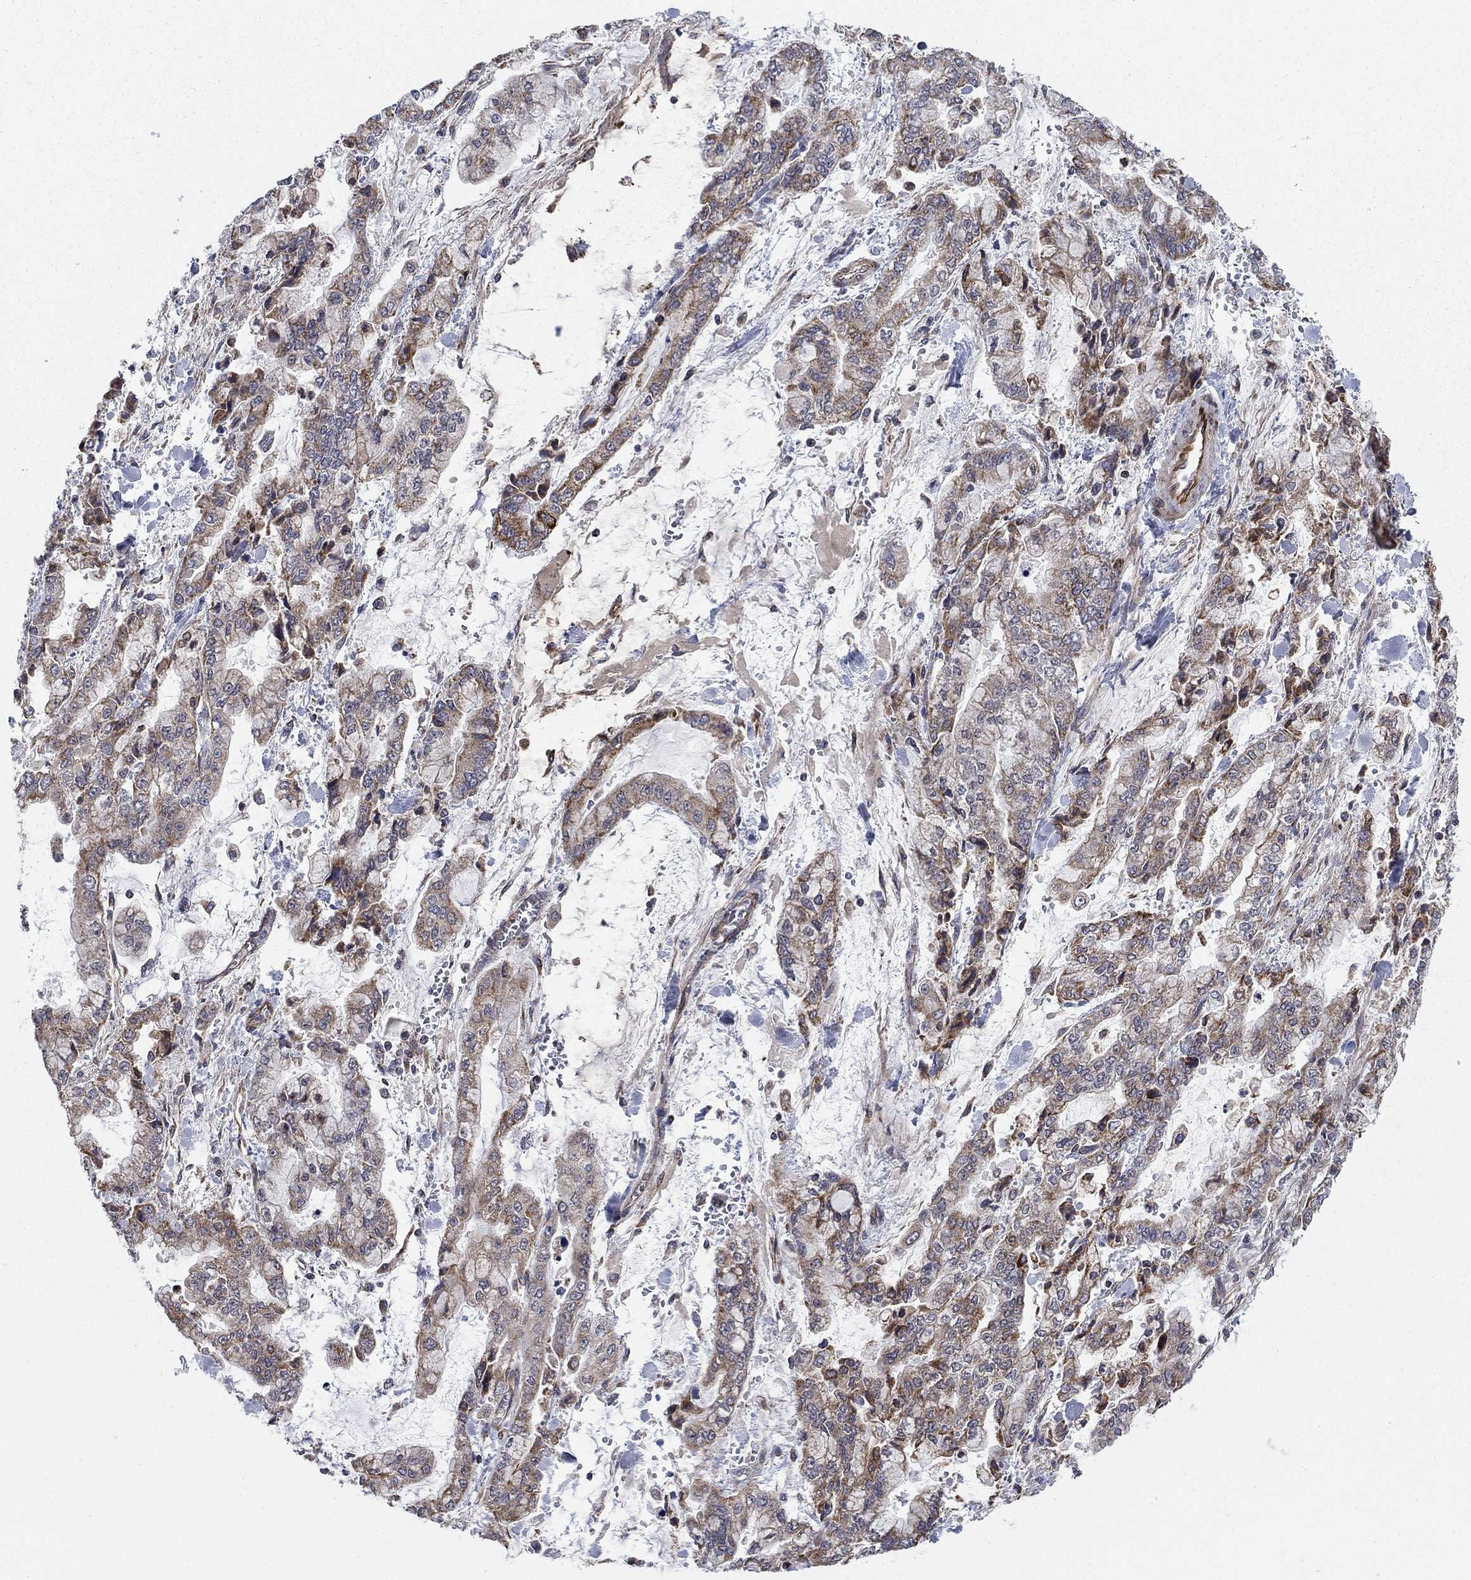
{"staining": {"intensity": "moderate", "quantity": "25%-75%", "location": "cytoplasmic/membranous"}, "tissue": "stomach cancer", "cell_type": "Tumor cells", "image_type": "cancer", "snomed": [{"axis": "morphology", "description": "Normal tissue, NOS"}, {"axis": "morphology", "description": "Adenocarcinoma, NOS"}, {"axis": "topography", "description": "Stomach, upper"}, {"axis": "topography", "description": "Stomach"}], "caption": "The image demonstrates staining of stomach cancer, revealing moderate cytoplasmic/membranous protein staining (brown color) within tumor cells.", "gene": "NDUFC1", "patient": {"sex": "male", "age": 76}}